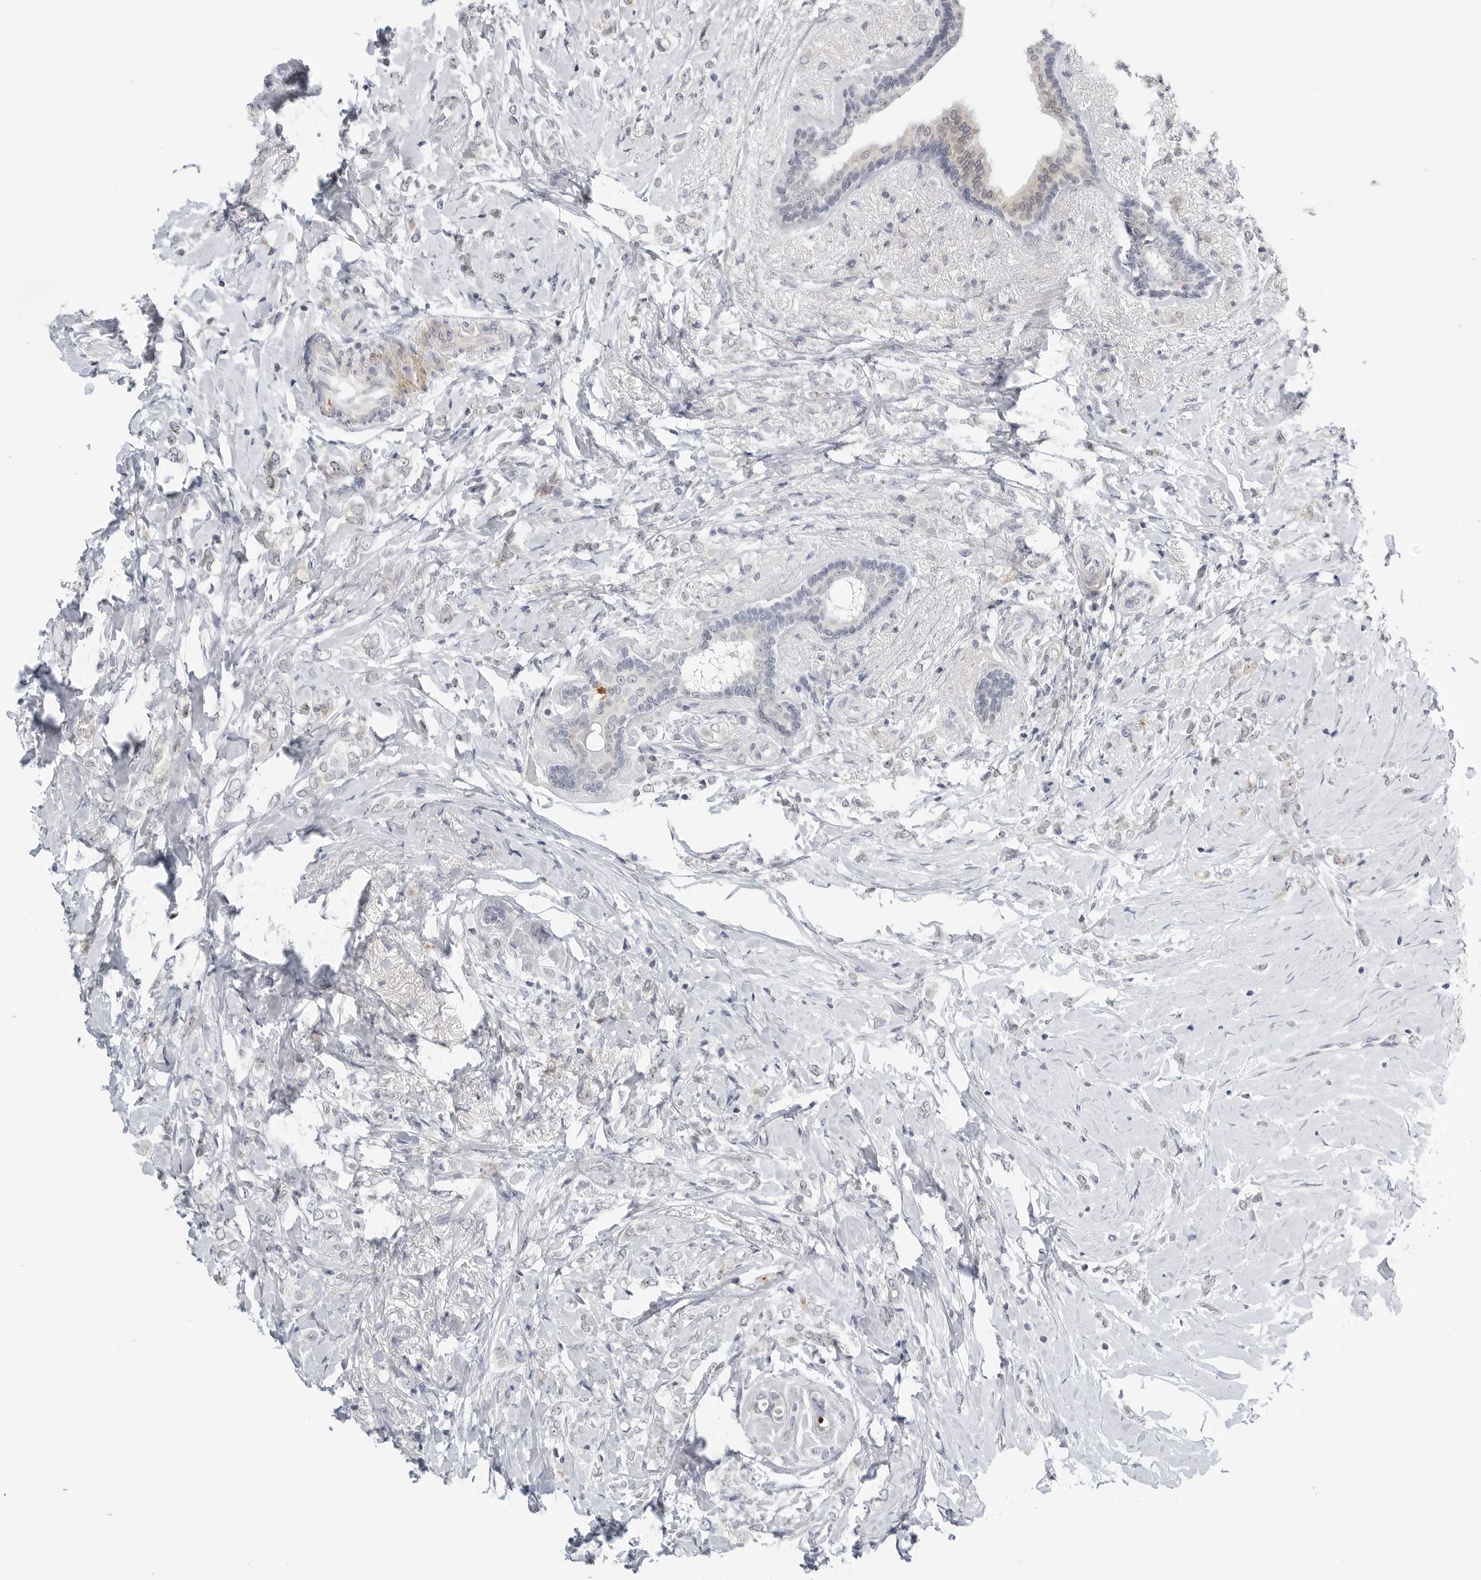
{"staining": {"intensity": "negative", "quantity": "none", "location": "none"}, "tissue": "breast cancer", "cell_type": "Tumor cells", "image_type": "cancer", "snomed": [{"axis": "morphology", "description": "Normal tissue, NOS"}, {"axis": "morphology", "description": "Lobular carcinoma"}, {"axis": "topography", "description": "Breast"}], "caption": "This is an IHC image of breast cancer (lobular carcinoma). There is no positivity in tumor cells.", "gene": "MAP2K5", "patient": {"sex": "female", "age": 47}}